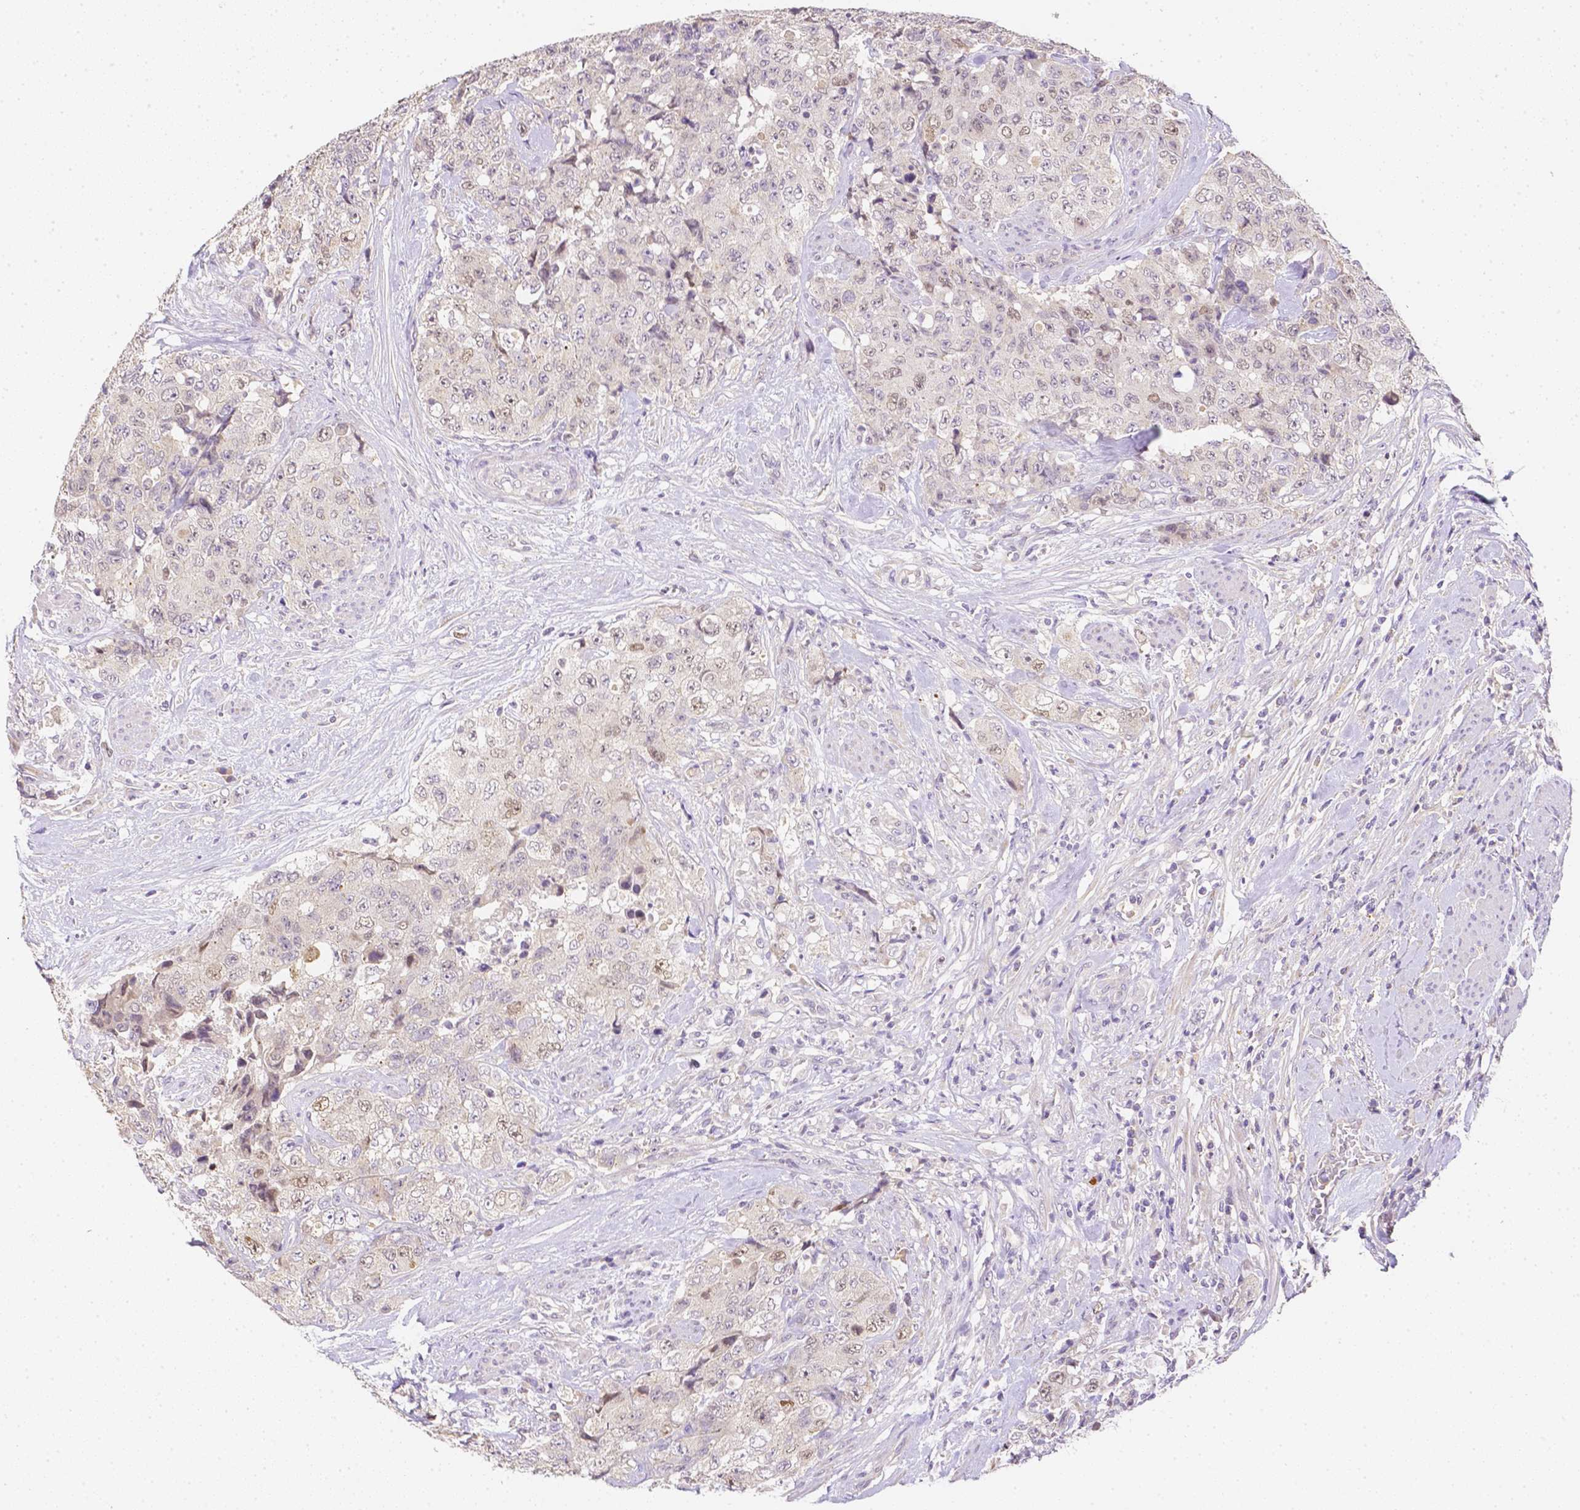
{"staining": {"intensity": "negative", "quantity": "none", "location": "none"}, "tissue": "urothelial cancer", "cell_type": "Tumor cells", "image_type": "cancer", "snomed": [{"axis": "morphology", "description": "Urothelial carcinoma, High grade"}, {"axis": "topography", "description": "Urinary bladder"}], "caption": "The IHC histopathology image has no significant staining in tumor cells of urothelial cancer tissue.", "gene": "C10orf67", "patient": {"sex": "female", "age": 78}}